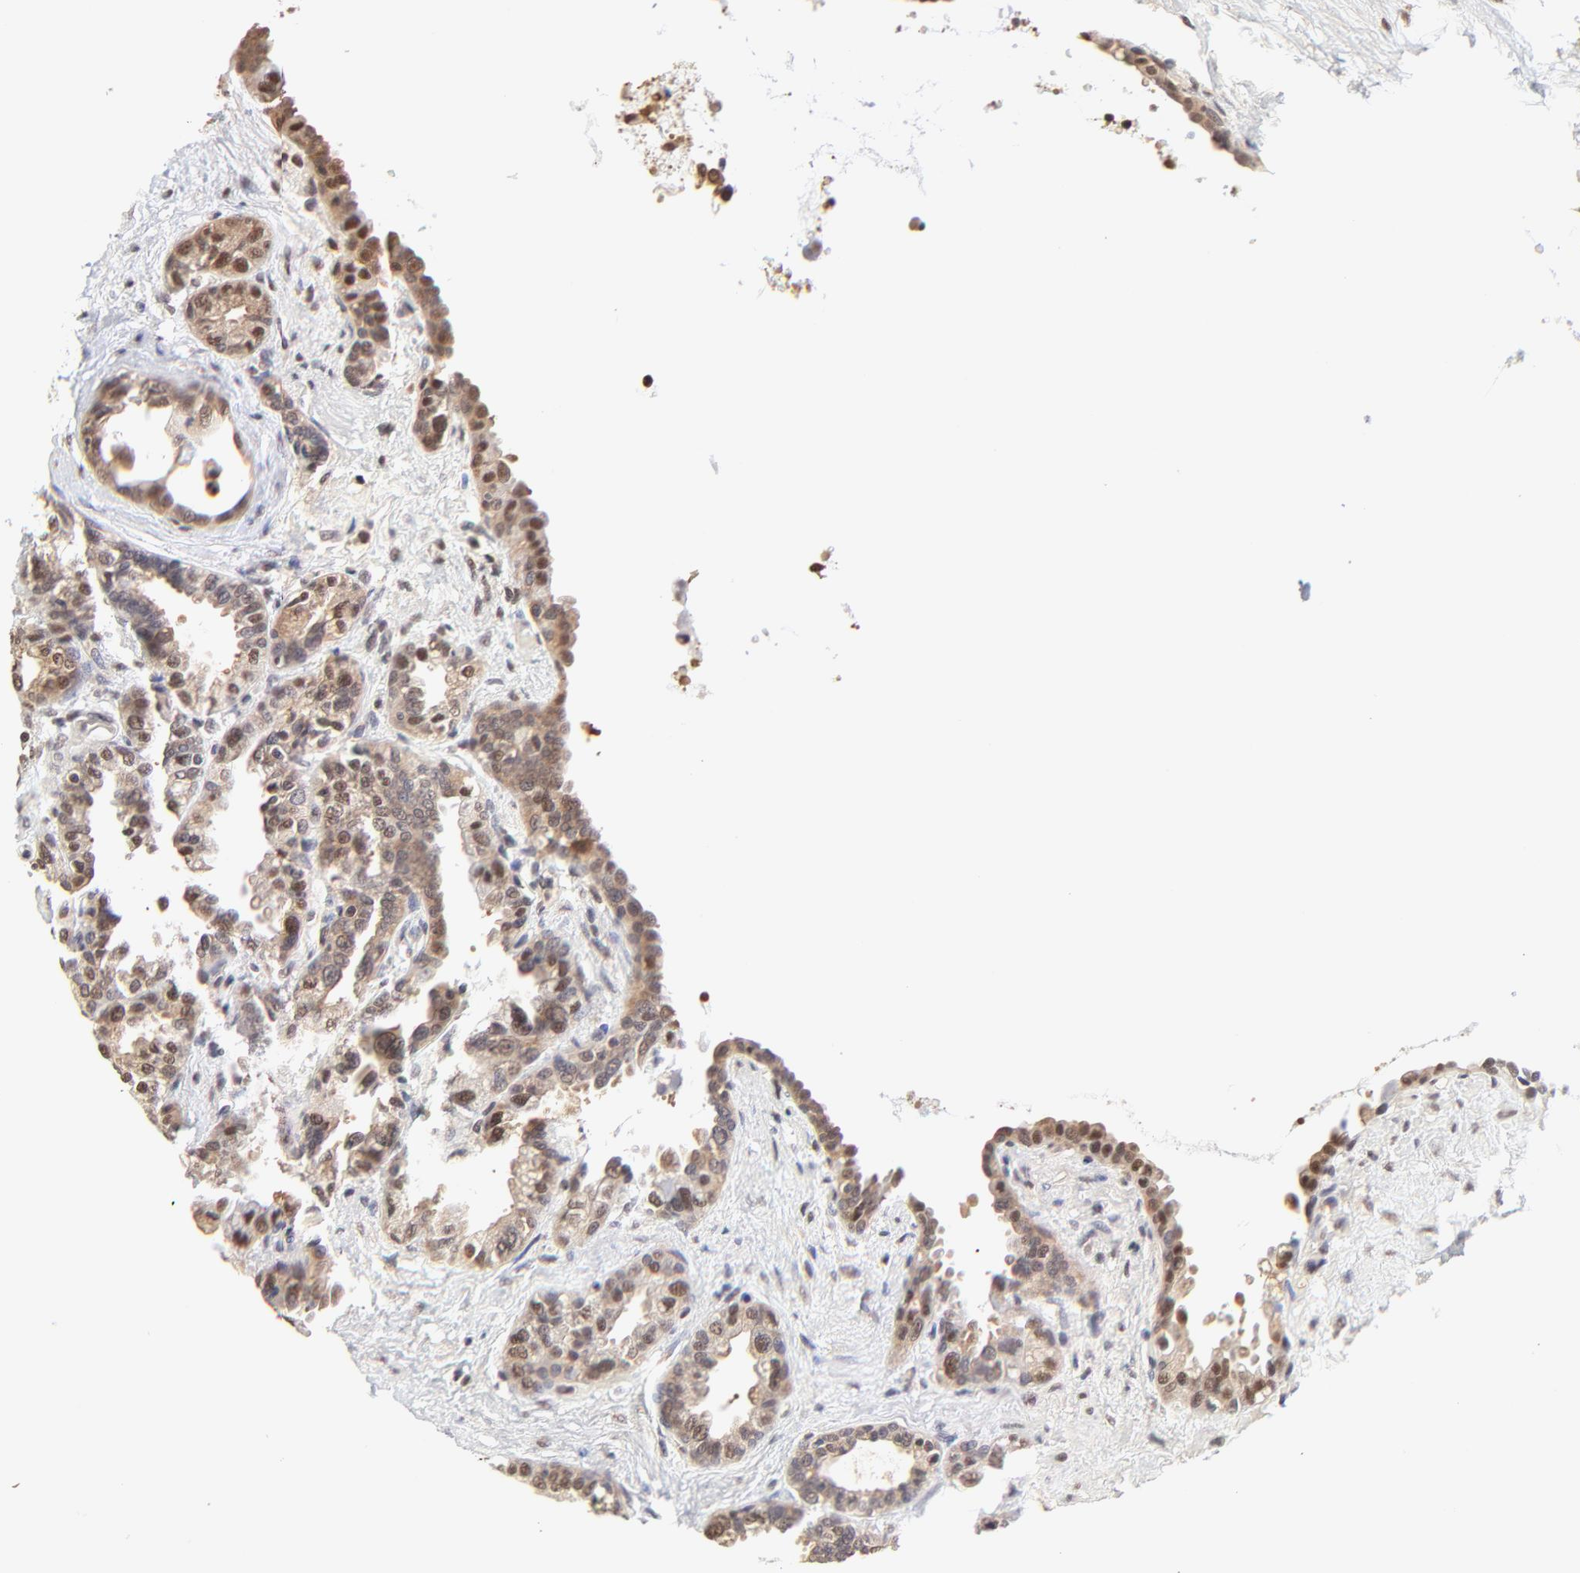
{"staining": {"intensity": "weak", "quantity": "25%-75%", "location": "nuclear"}, "tissue": "seminal vesicle", "cell_type": "Glandular cells", "image_type": "normal", "snomed": [{"axis": "morphology", "description": "Normal tissue, NOS"}, {"axis": "topography", "description": "Seminal veicle"}], "caption": "Immunohistochemistry staining of unremarkable seminal vesicle, which reveals low levels of weak nuclear expression in about 25%-75% of glandular cells indicating weak nuclear protein positivity. The staining was performed using DAB (3,3'-diaminobenzidine) (brown) for protein detection and nuclei were counterstained in hematoxylin (blue).", "gene": "PSMC4", "patient": {"sex": "male", "age": 61}}